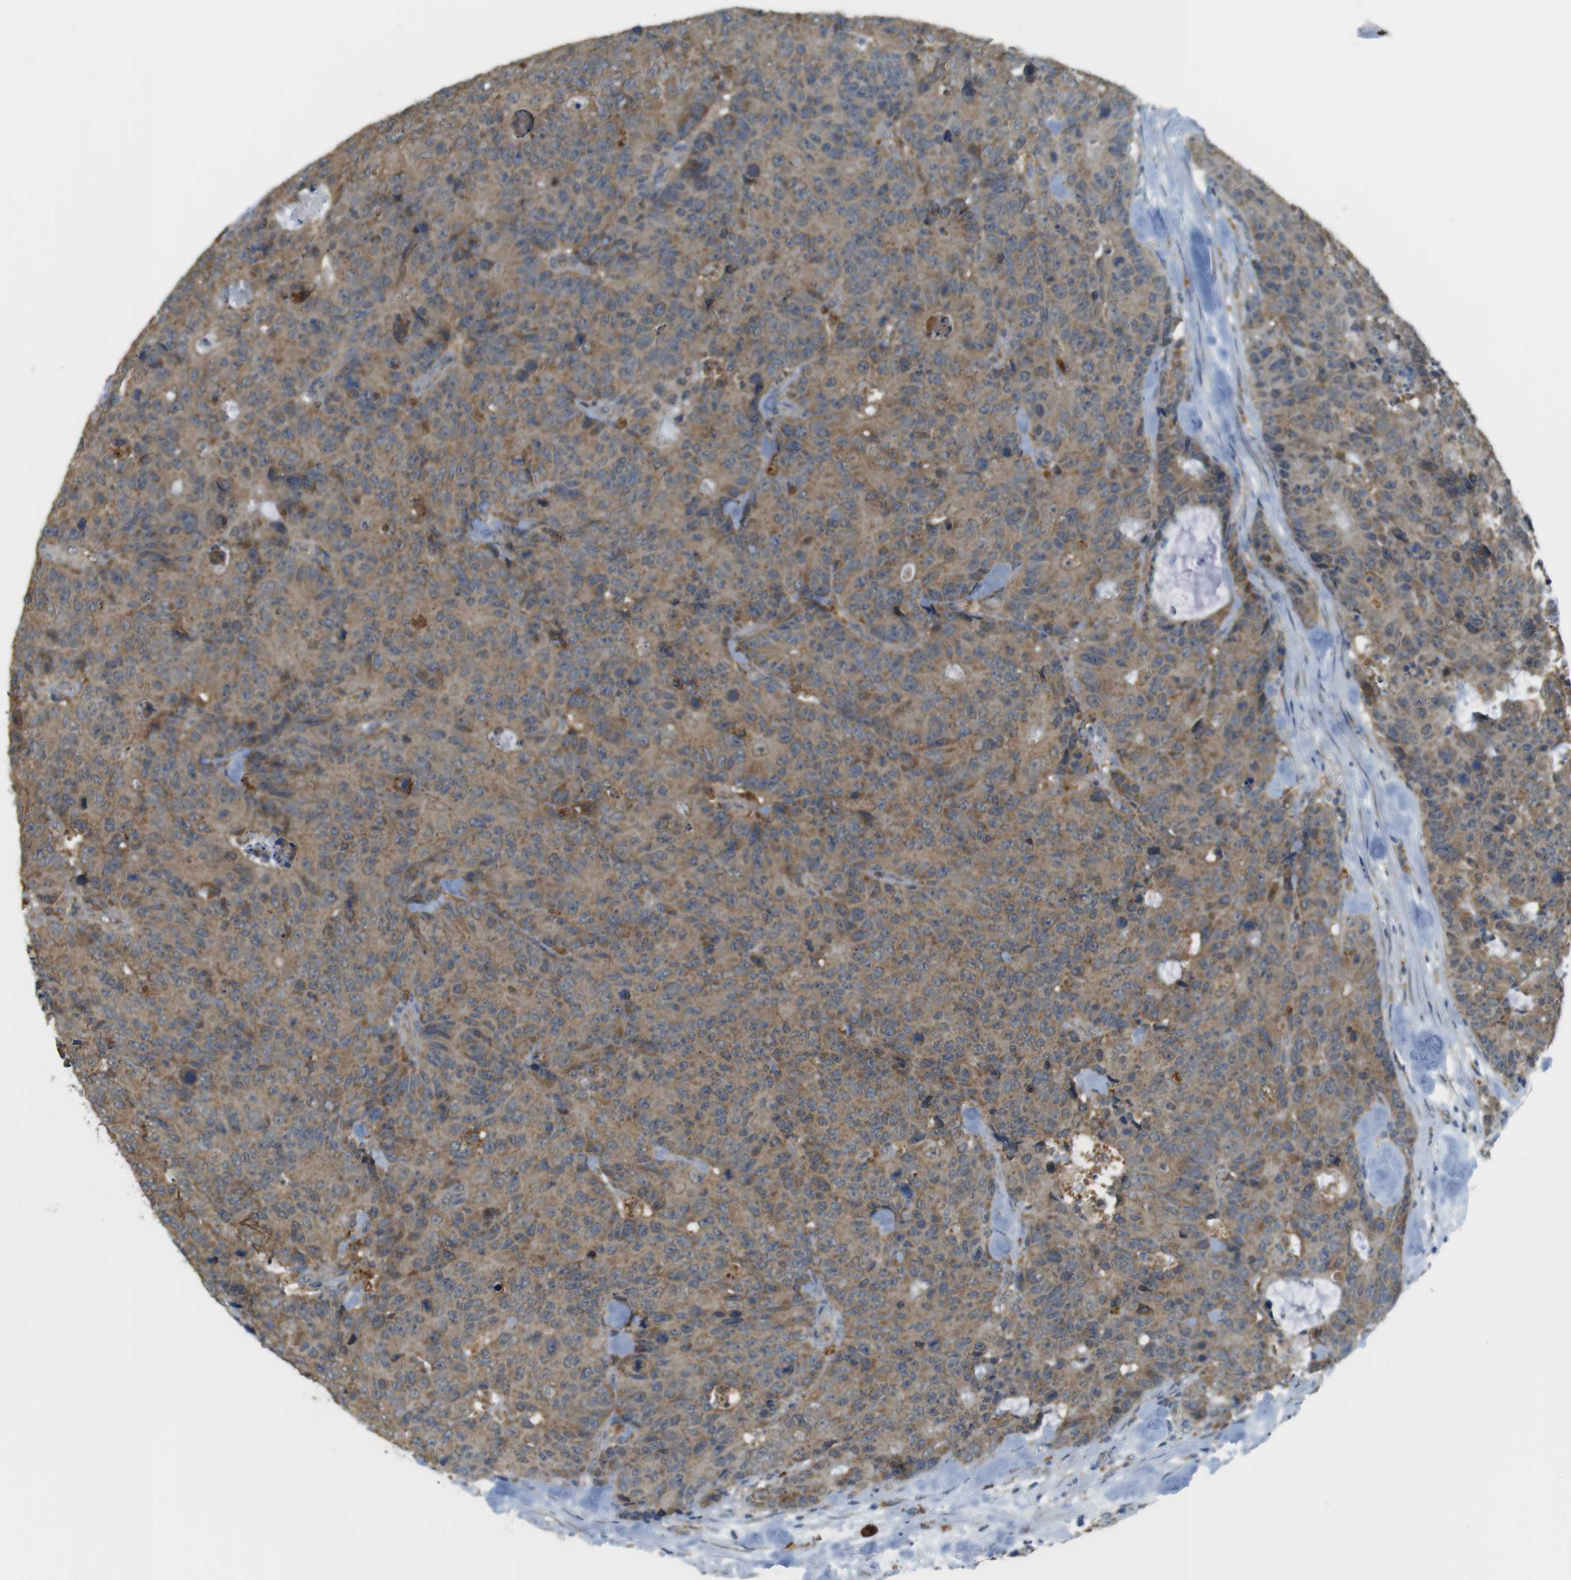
{"staining": {"intensity": "moderate", "quantity": ">75%", "location": "cytoplasmic/membranous"}, "tissue": "colorectal cancer", "cell_type": "Tumor cells", "image_type": "cancer", "snomed": [{"axis": "morphology", "description": "Adenocarcinoma, NOS"}, {"axis": "topography", "description": "Colon"}], "caption": "High-power microscopy captured an IHC micrograph of colorectal adenocarcinoma, revealing moderate cytoplasmic/membranous staining in about >75% of tumor cells. The staining is performed using DAB (3,3'-diaminobenzidine) brown chromogen to label protein expression. The nuclei are counter-stained blue using hematoxylin.", "gene": "BRI3BP", "patient": {"sex": "female", "age": 86}}